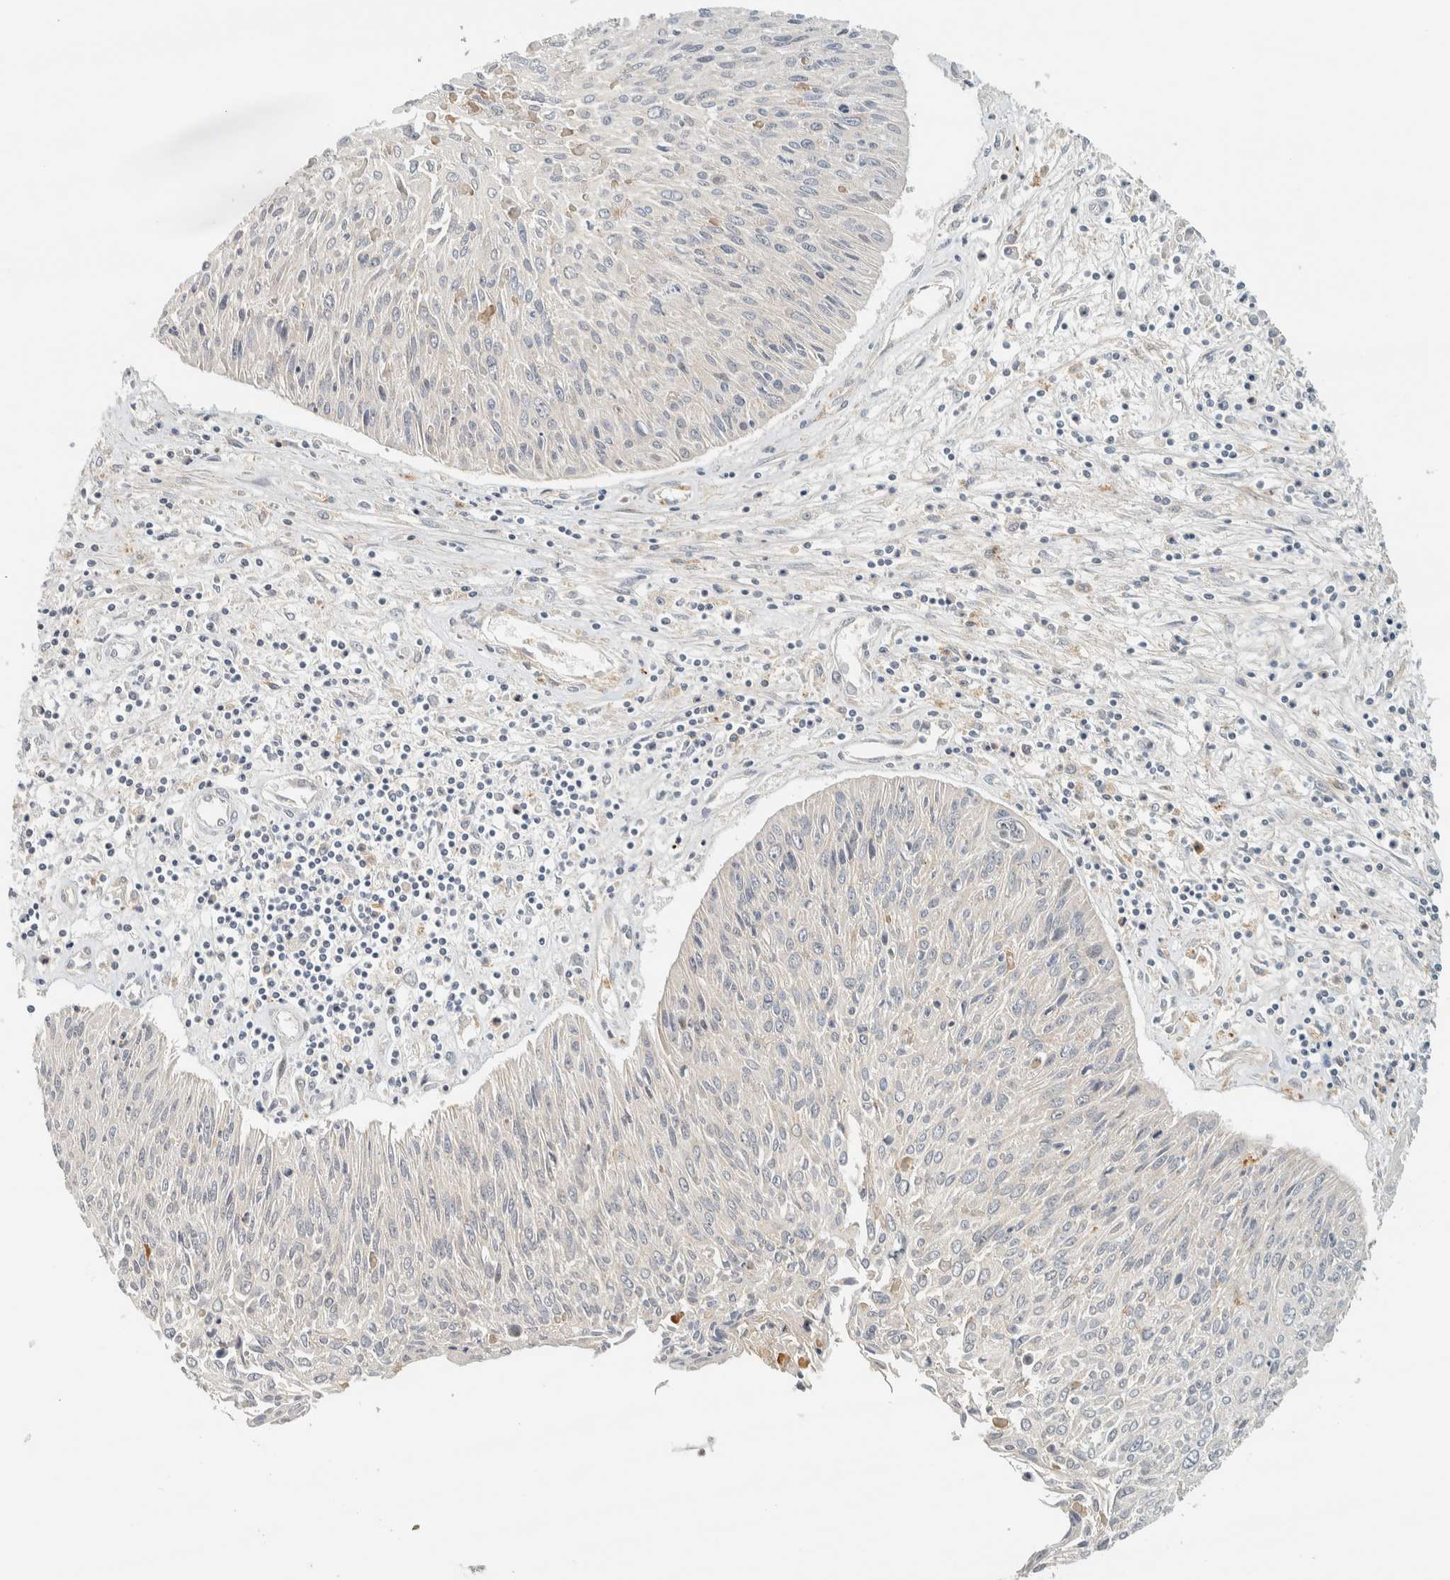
{"staining": {"intensity": "negative", "quantity": "none", "location": "none"}, "tissue": "cervical cancer", "cell_type": "Tumor cells", "image_type": "cancer", "snomed": [{"axis": "morphology", "description": "Squamous cell carcinoma, NOS"}, {"axis": "topography", "description": "Cervix"}], "caption": "Immunohistochemistry (IHC) micrograph of cervical squamous cell carcinoma stained for a protein (brown), which reveals no expression in tumor cells. (DAB immunohistochemistry with hematoxylin counter stain).", "gene": "CCDC171", "patient": {"sex": "female", "age": 51}}